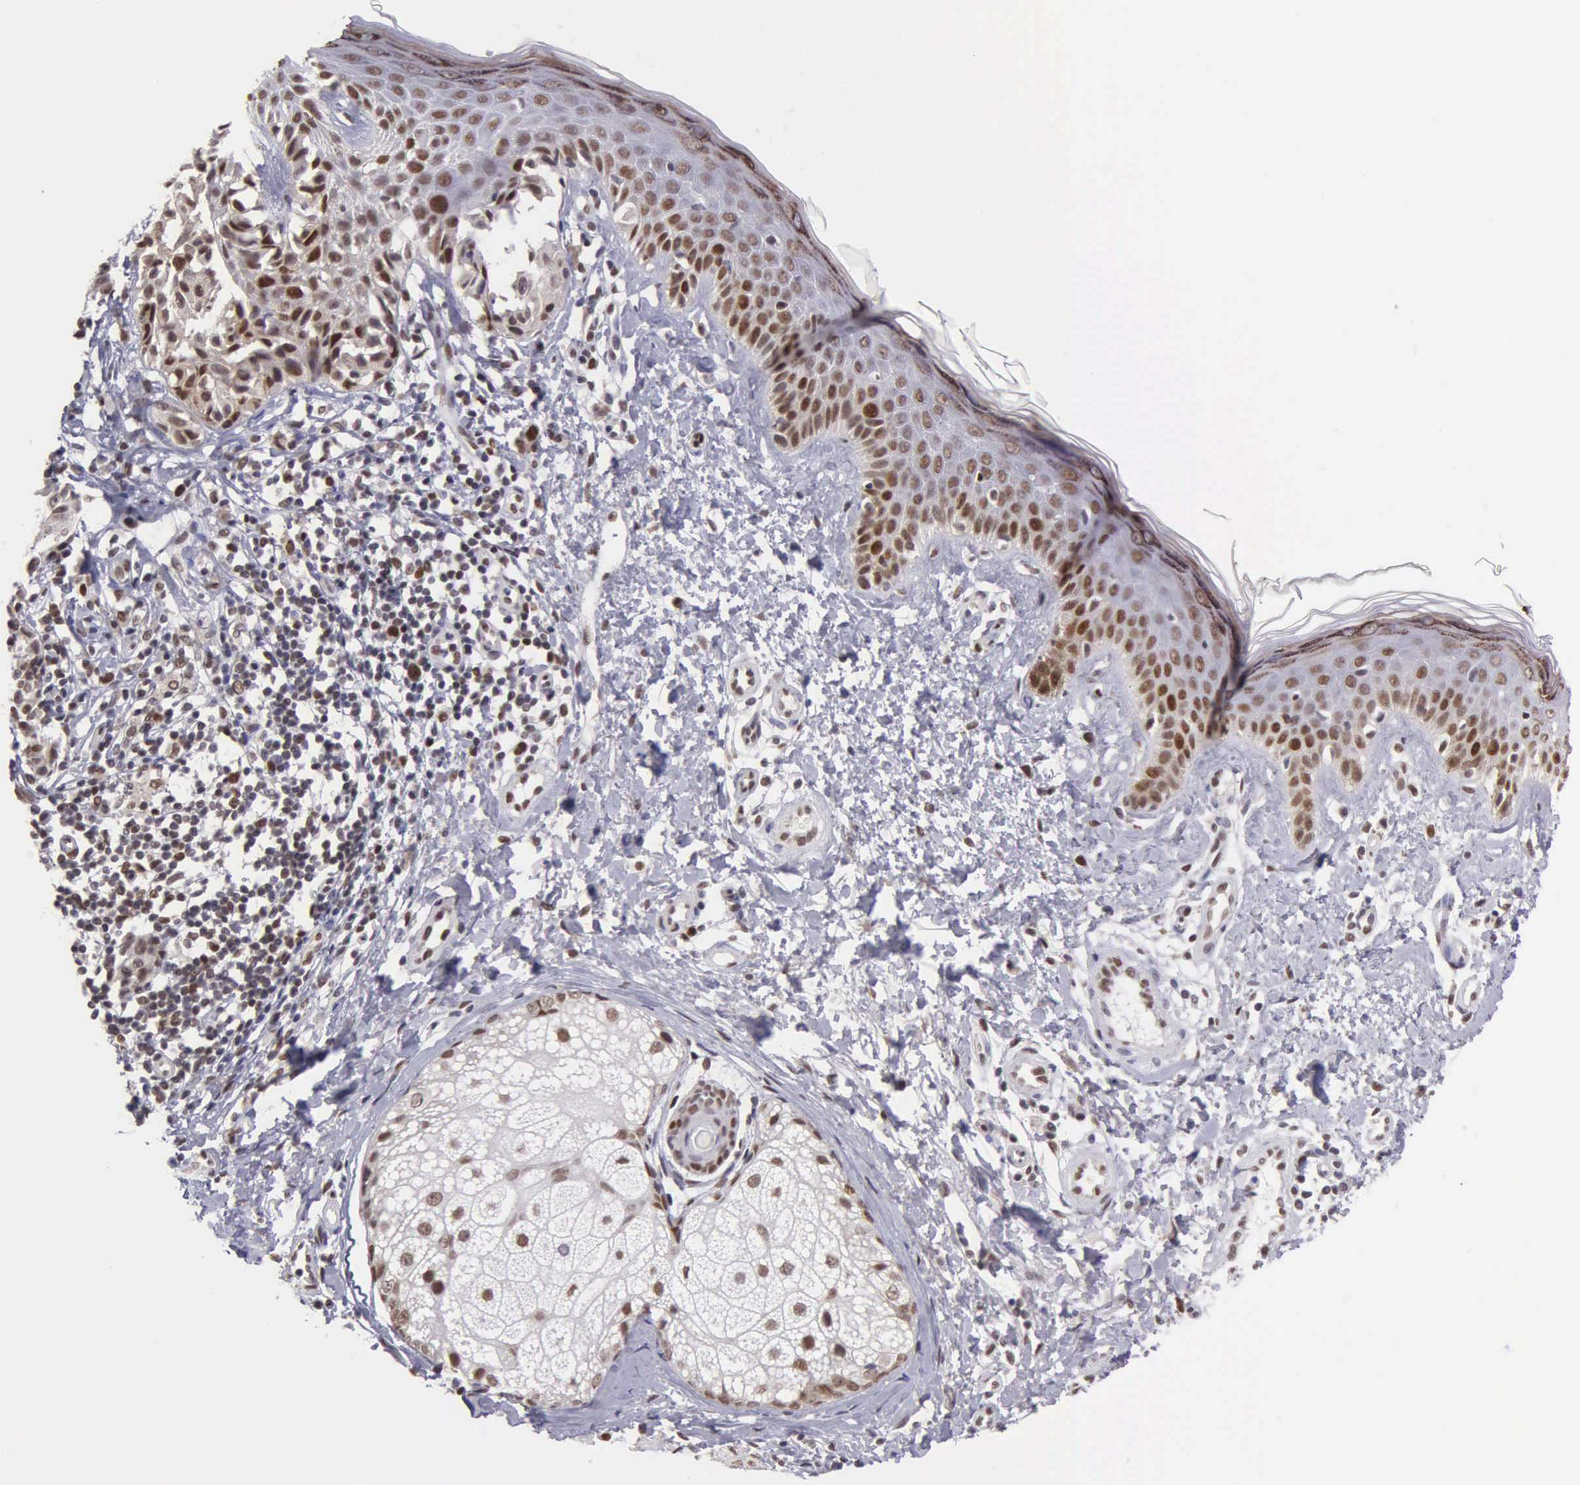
{"staining": {"intensity": "moderate", "quantity": ">75%", "location": "nuclear"}, "tissue": "melanoma", "cell_type": "Tumor cells", "image_type": "cancer", "snomed": [{"axis": "morphology", "description": "Malignant melanoma, NOS"}, {"axis": "topography", "description": "Skin"}], "caption": "DAB (3,3'-diaminobenzidine) immunohistochemical staining of melanoma reveals moderate nuclear protein positivity in approximately >75% of tumor cells. The staining was performed using DAB to visualize the protein expression in brown, while the nuclei were stained in blue with hematoxylin (Magnification: 20x).", "gene": "UBR7", "patient": {"sex": "male", "age": 49}}